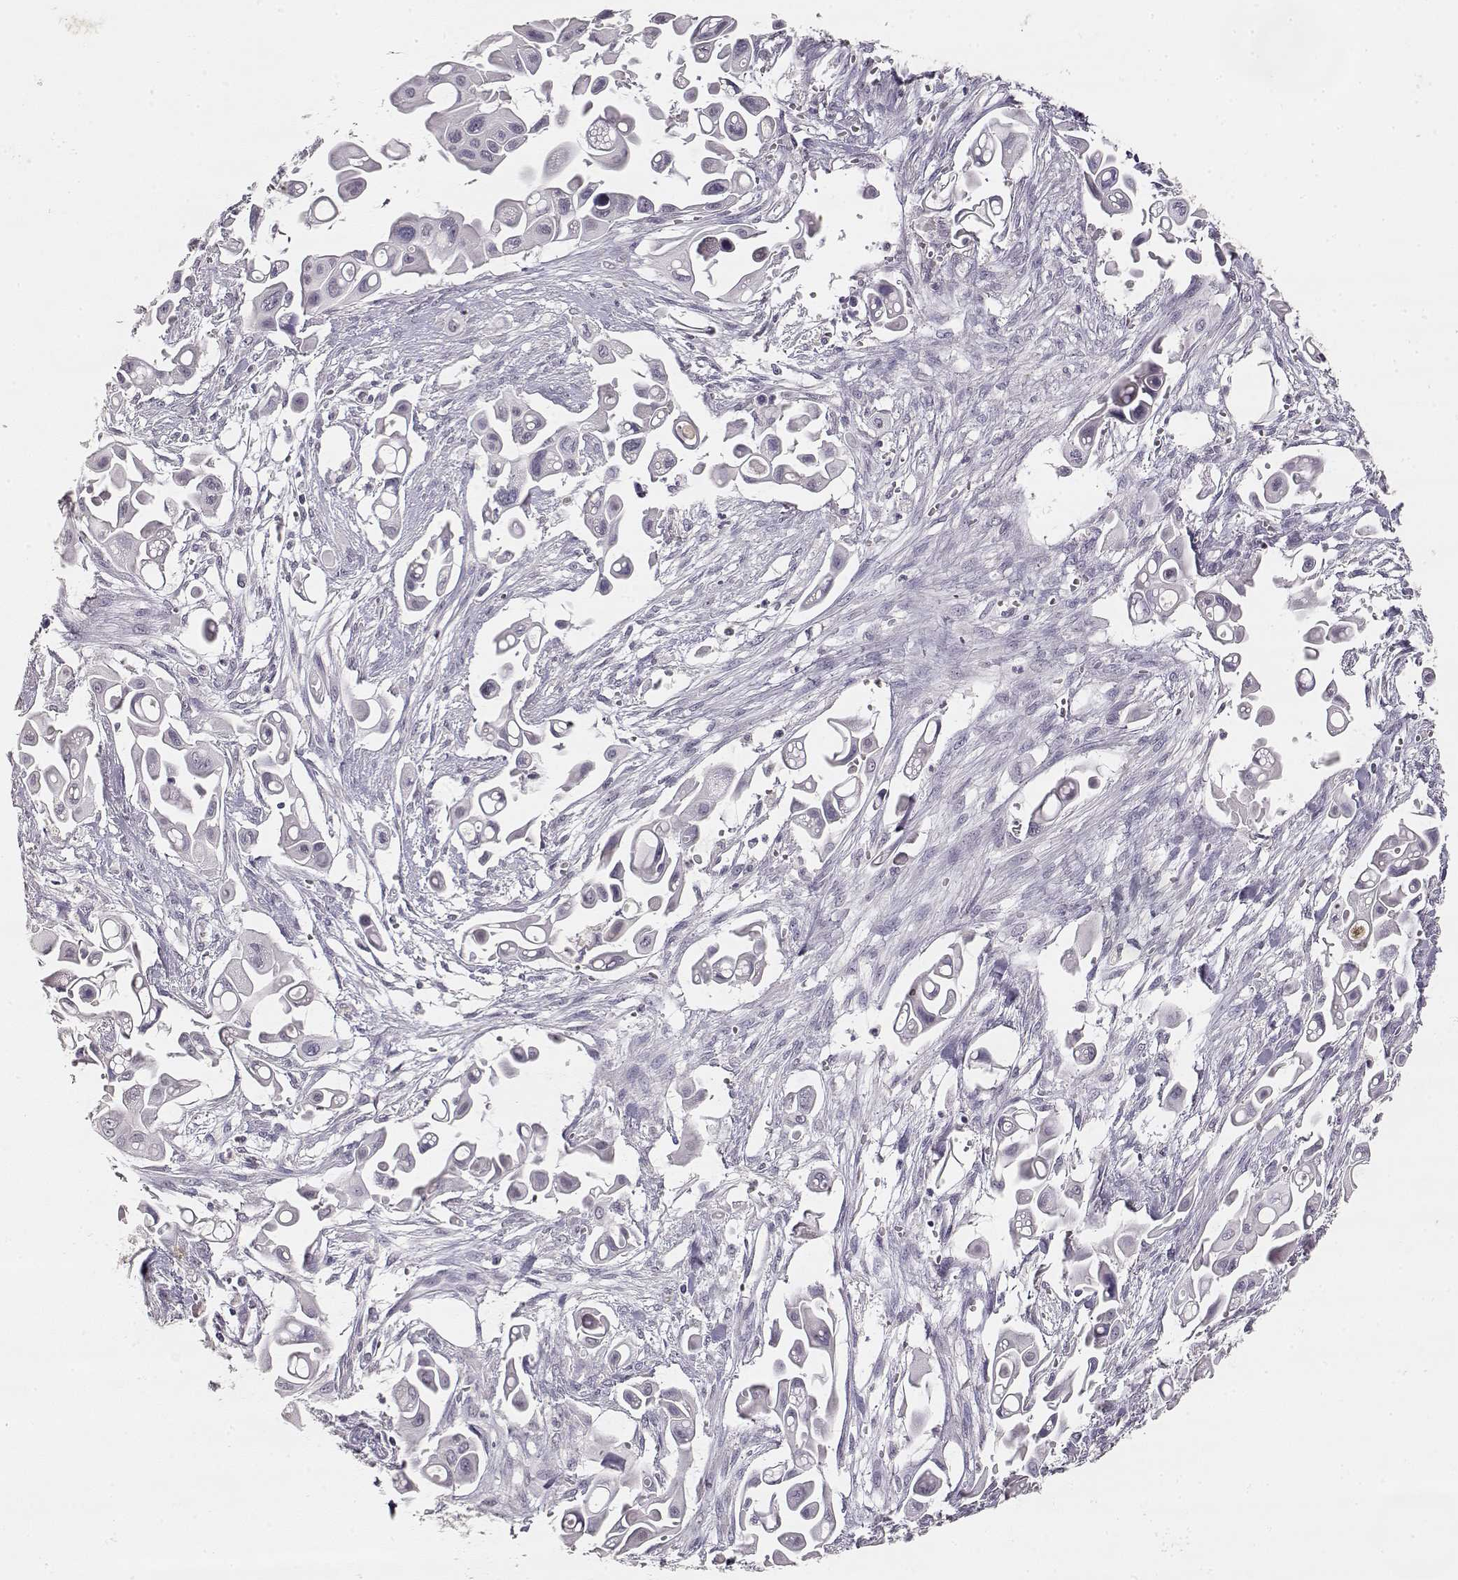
{"staining": {"intensity": "negative", "quantity": "none", "location": "none"}, "tissue": "pancreatic cancer", "cell_type": "Tumor cells", "image_type": "cancer", "snomed": [{"axis": "morphology", "description": "Adenocarcinoma, NOS"}, {"axis": "topography", "description": "Pancreas"}], "caption": "Human pancreatic cancer stained for a protein using immunohistochemistry exhibits no positivity in tumor cells.", "gene": "TPH2", "patient": {"sex": "male", "age": 50}}